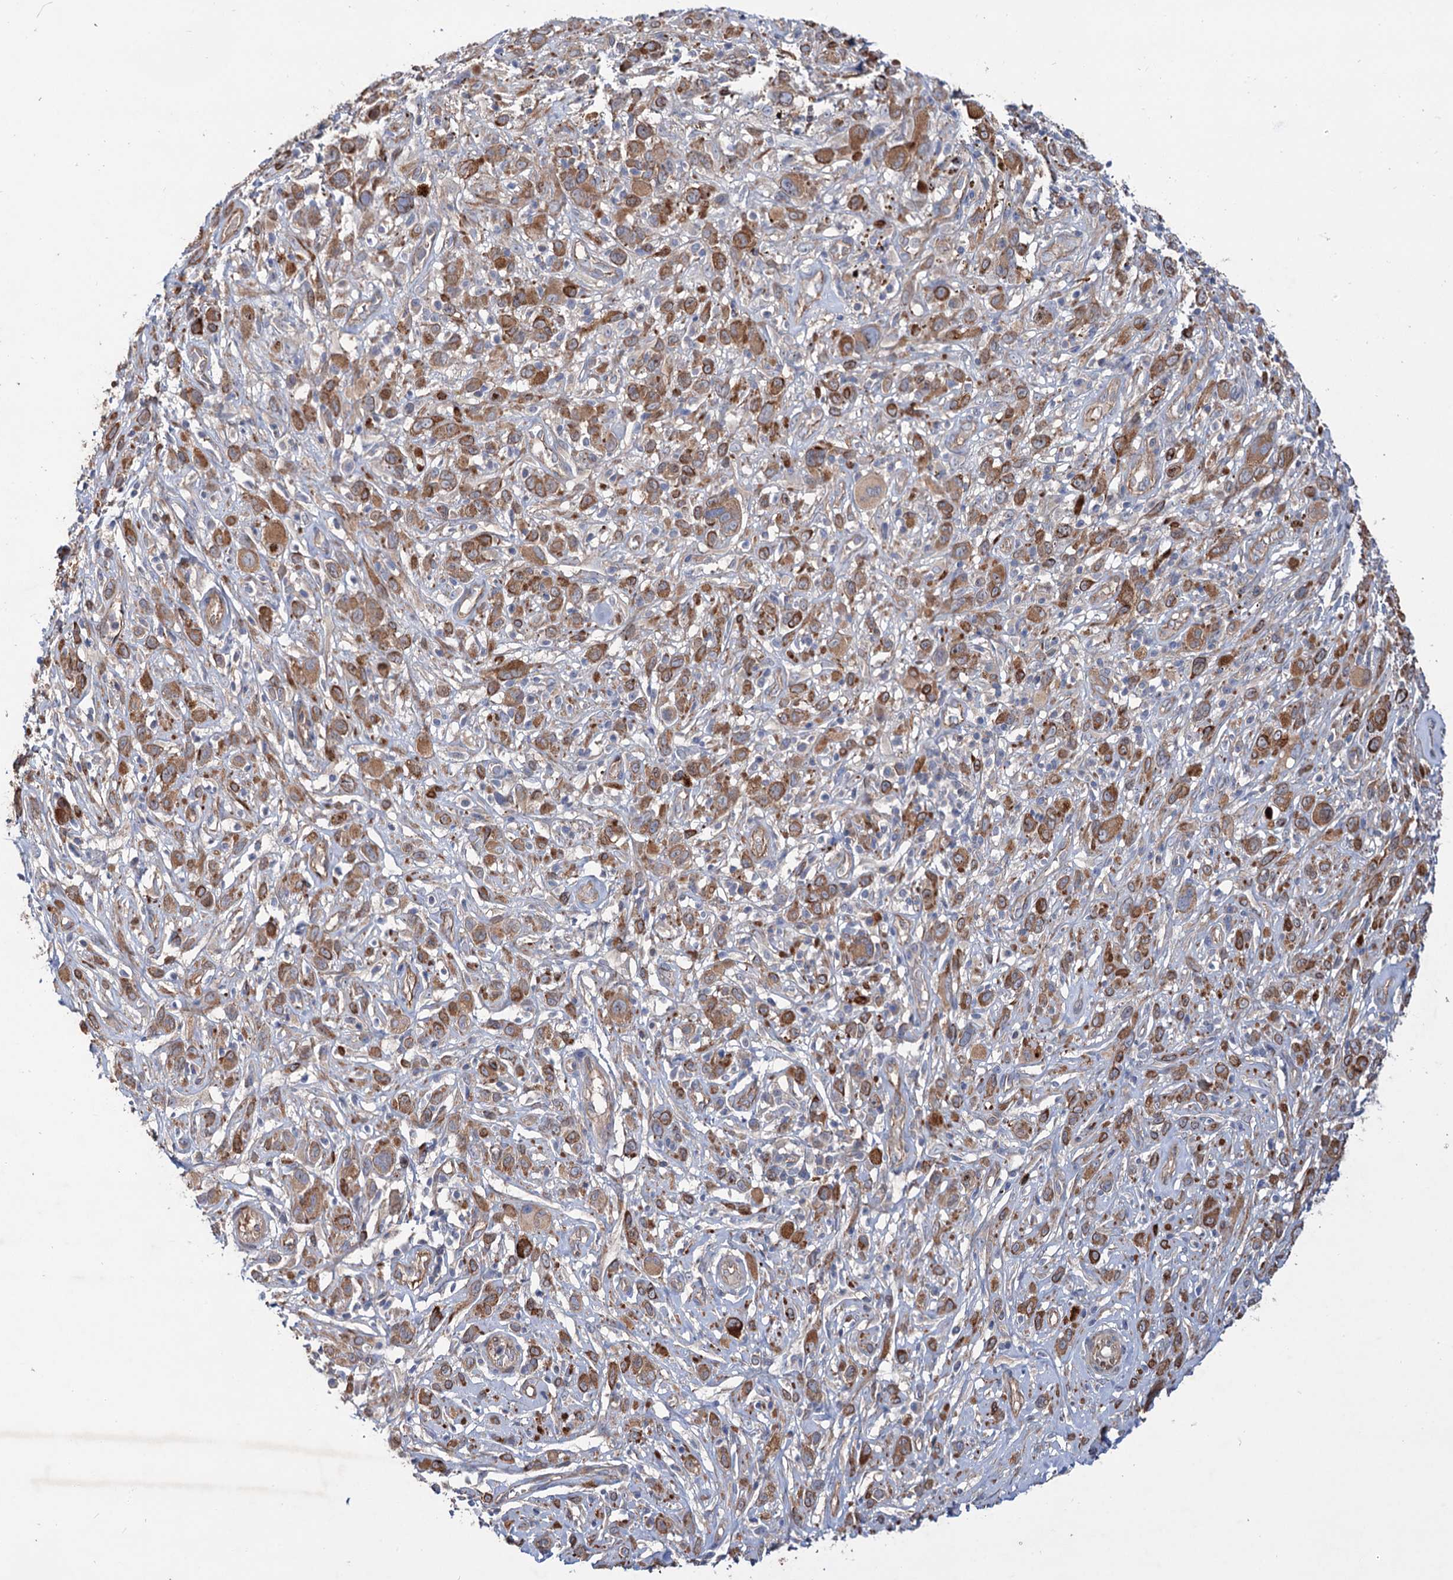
{"staining": {"intensity": "moderate", "quantity": ">75%", "location": "cytoplasmic/membranous"}, "tissue": "melanoma", "cell_type": "Tumor cells", "image_type": "cancer", "snomed": [{"axis": "morphology", "description": "Malignant melanoma, NOS"}, {"axis": "topography", "description": "Skin of trunk"}], "caption": "High-magnification brightfield microscopy of malignant melanoma stained with DAB (3,3'-diaminobenzidine) (brown) and counterstained with hematoxylin (blue). tumor cells exhibit moderate cytoplasmic/membranous staining is appreciated in about>75% of cells.", "gene": "PTDSS2", "patient": {"sex": "male", "age": 71}}